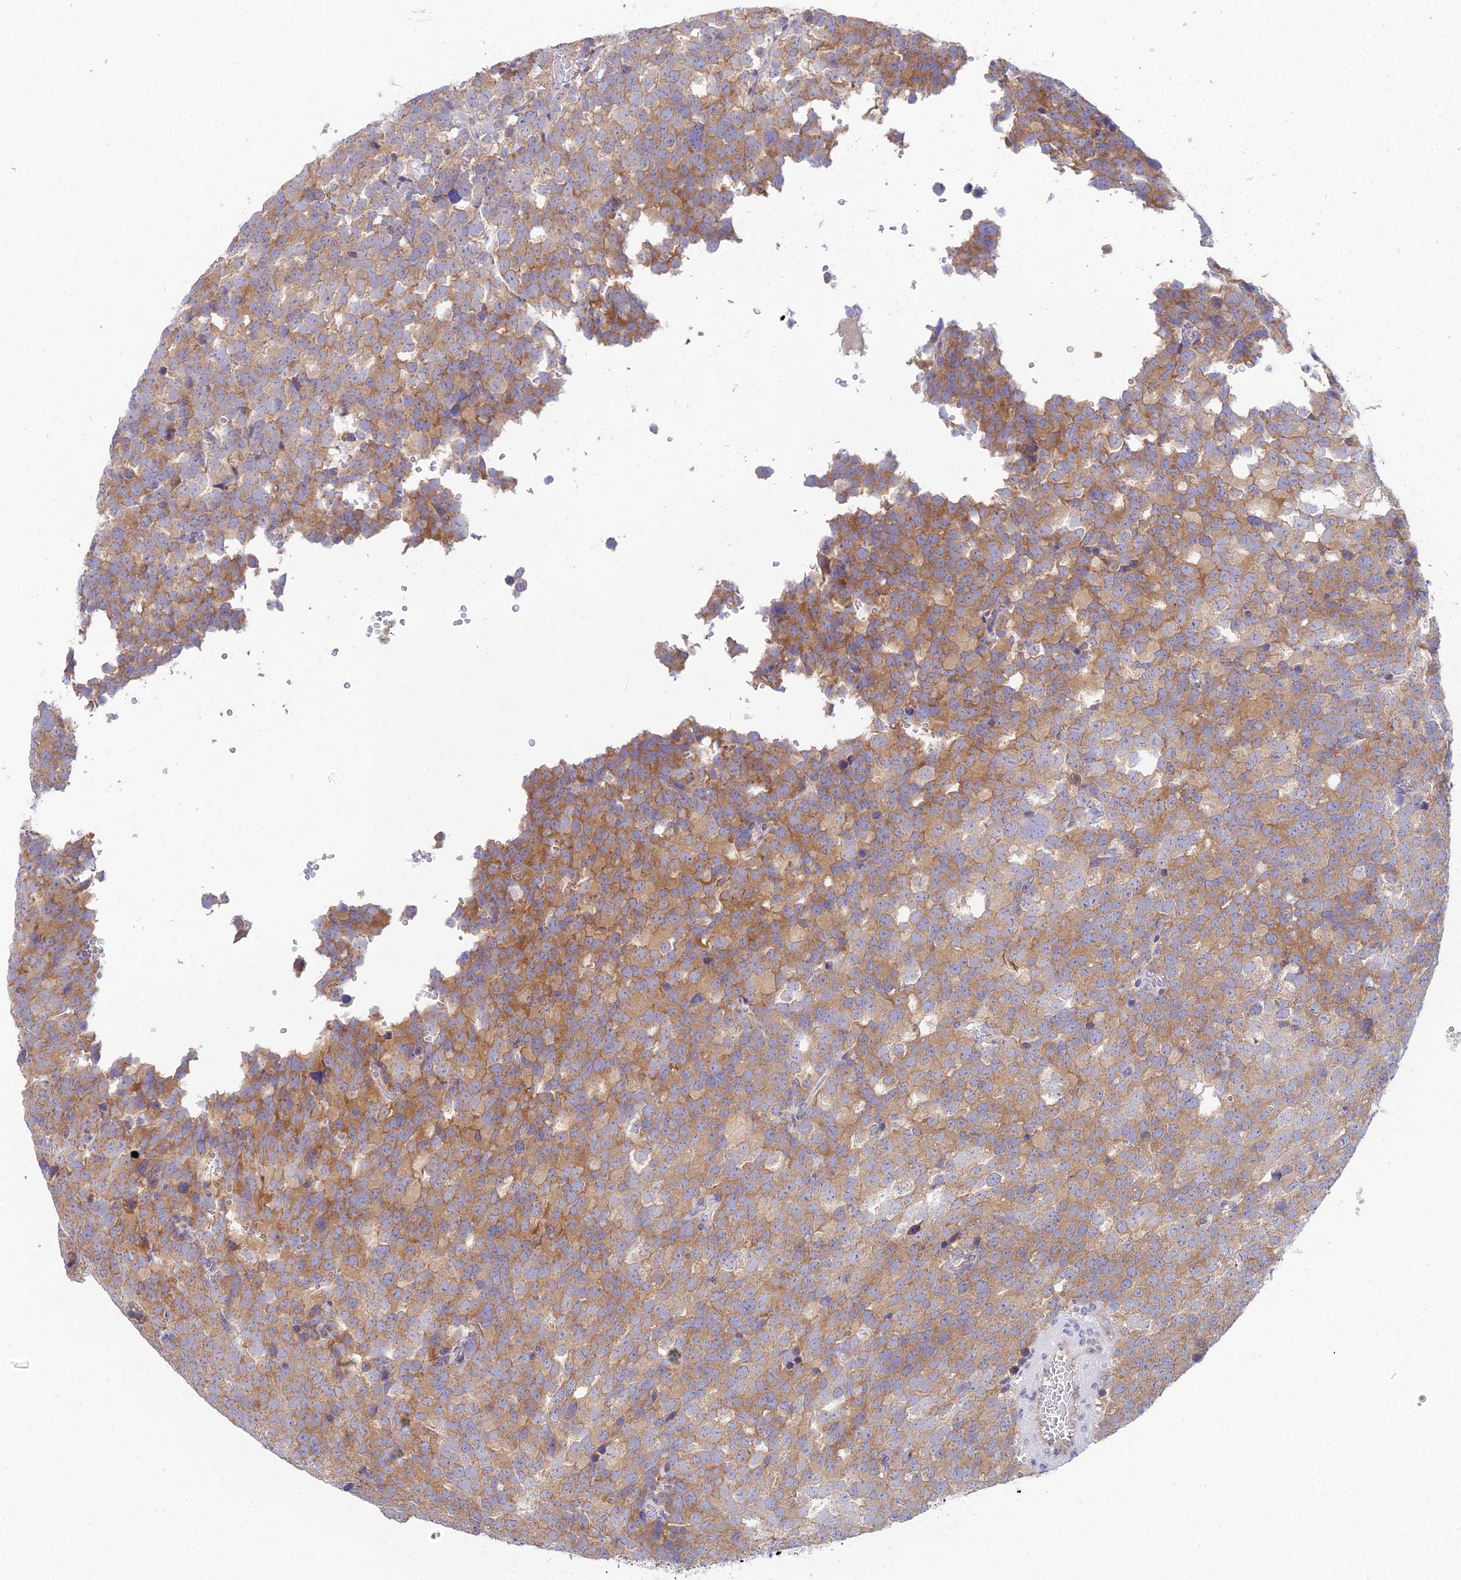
{"staining": {"intensity": "moderate", "quantity": ">75%", "location": "cytoplasmic/membranous"}, "tissue": "testis cancer", "cell_type": "Tumor cells", "image_type": "cancer", "snomed": [{"axis": "morphology", "description": "Seminoma, NOS"}, {"axis": "topography", "description": "Testis"}], "caption": "A brown stain highlights moderate cytoplasmic/membranous staining of a protein in testis cancer tumor cells.", "gene": "ELOA2", "patient": {"sex": "male", "age": 71}}